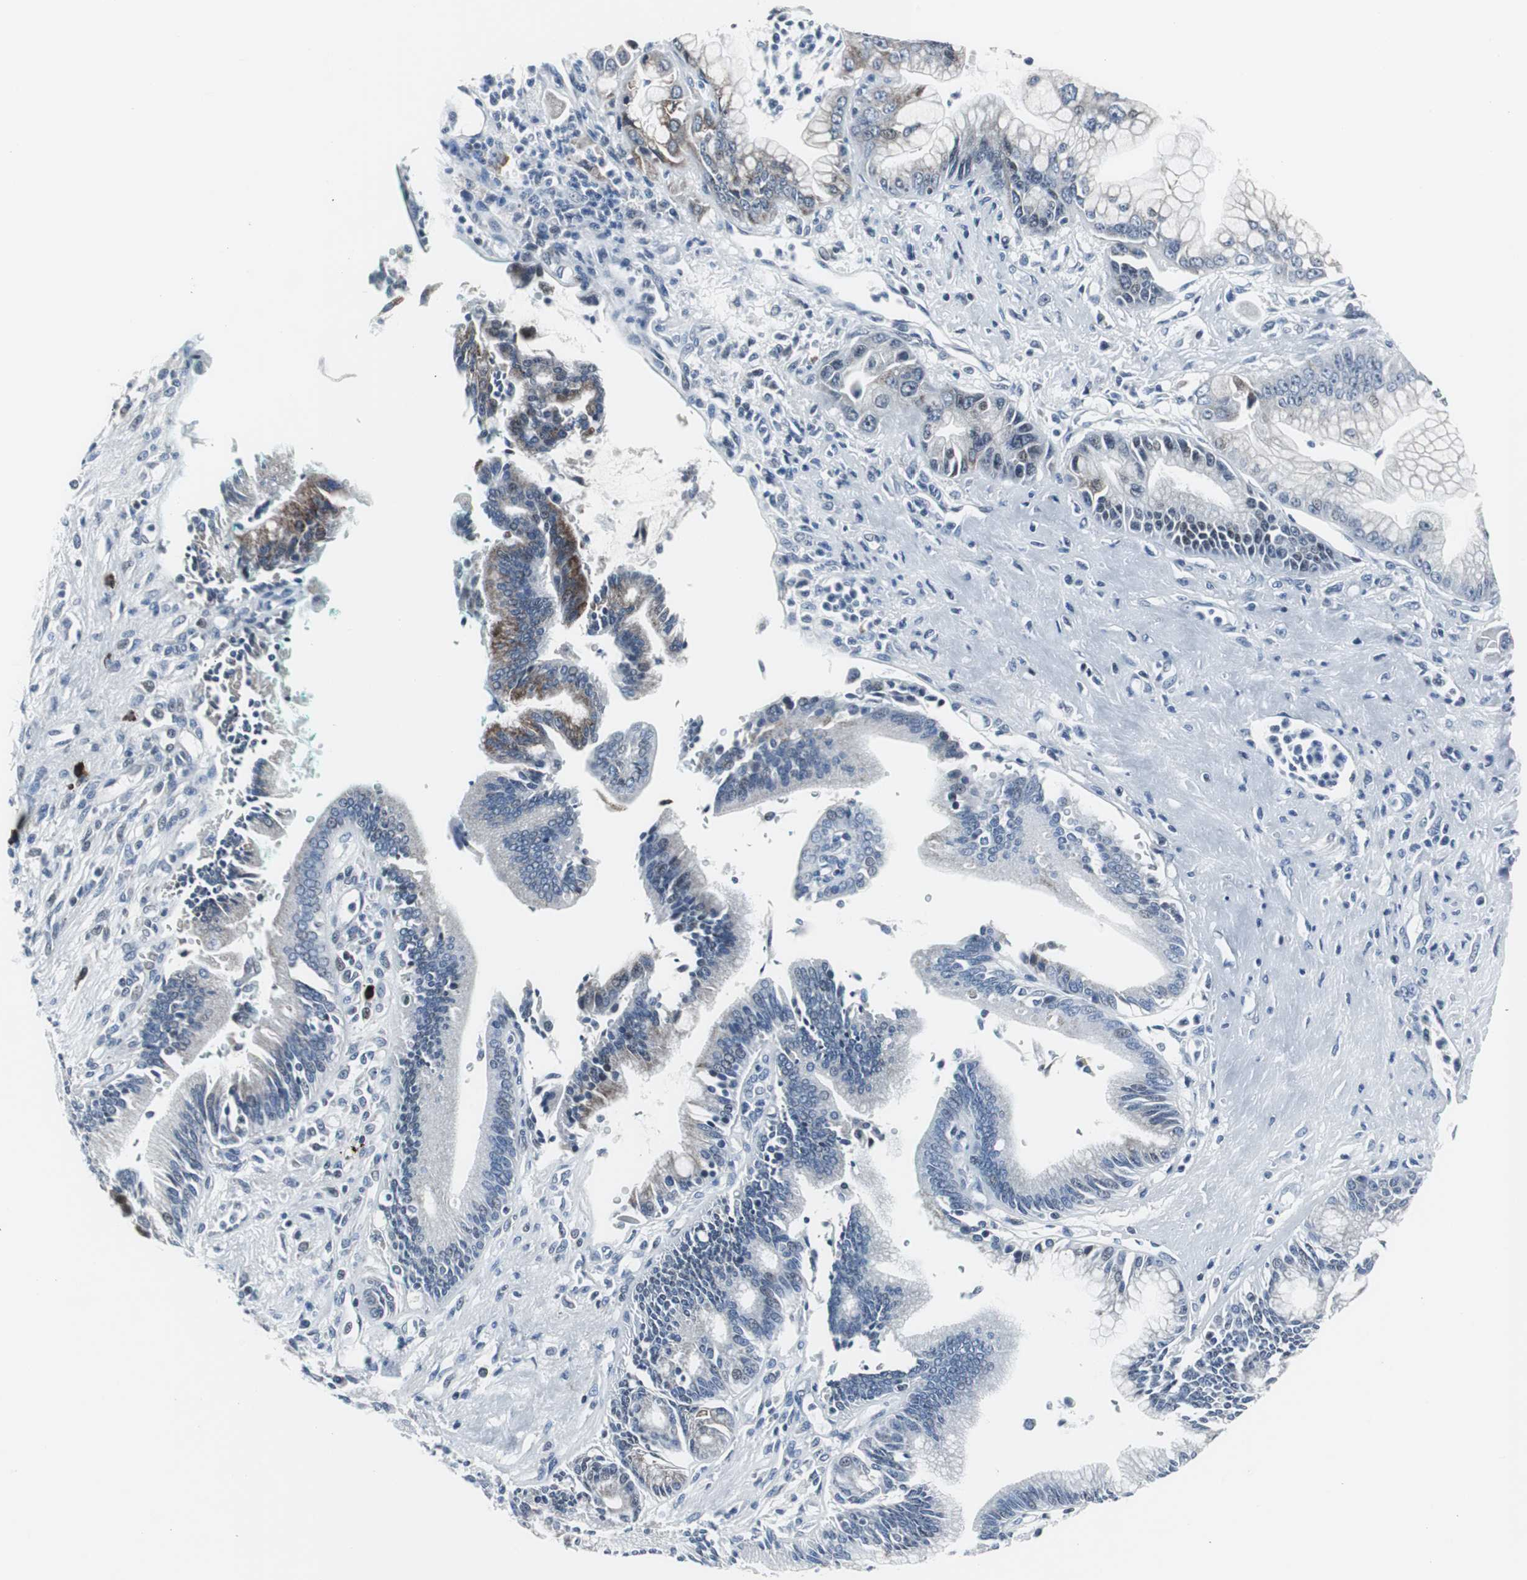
{"staining": {"intensity": "moderate", "quantity": "<25%", "location": "cytoplasmic/membranous"}, "tissue": "pancreatic cancer", "cell_type": "Tumor cells", "image_type": "cancer", "snomed": [{"axis": "morphology", "description": "Adenocarcinoma, NOS"}, {"axis": "topography", "description": "Pancreas"}], "caption": "The immunohistochemical stain highlights moderate cytoplasmic/membranous staining in tumor cells of pancreatic adenocarcinoma tissue.", "gene": "DOK1", "patient": {"sex": "male", "age": 59}}